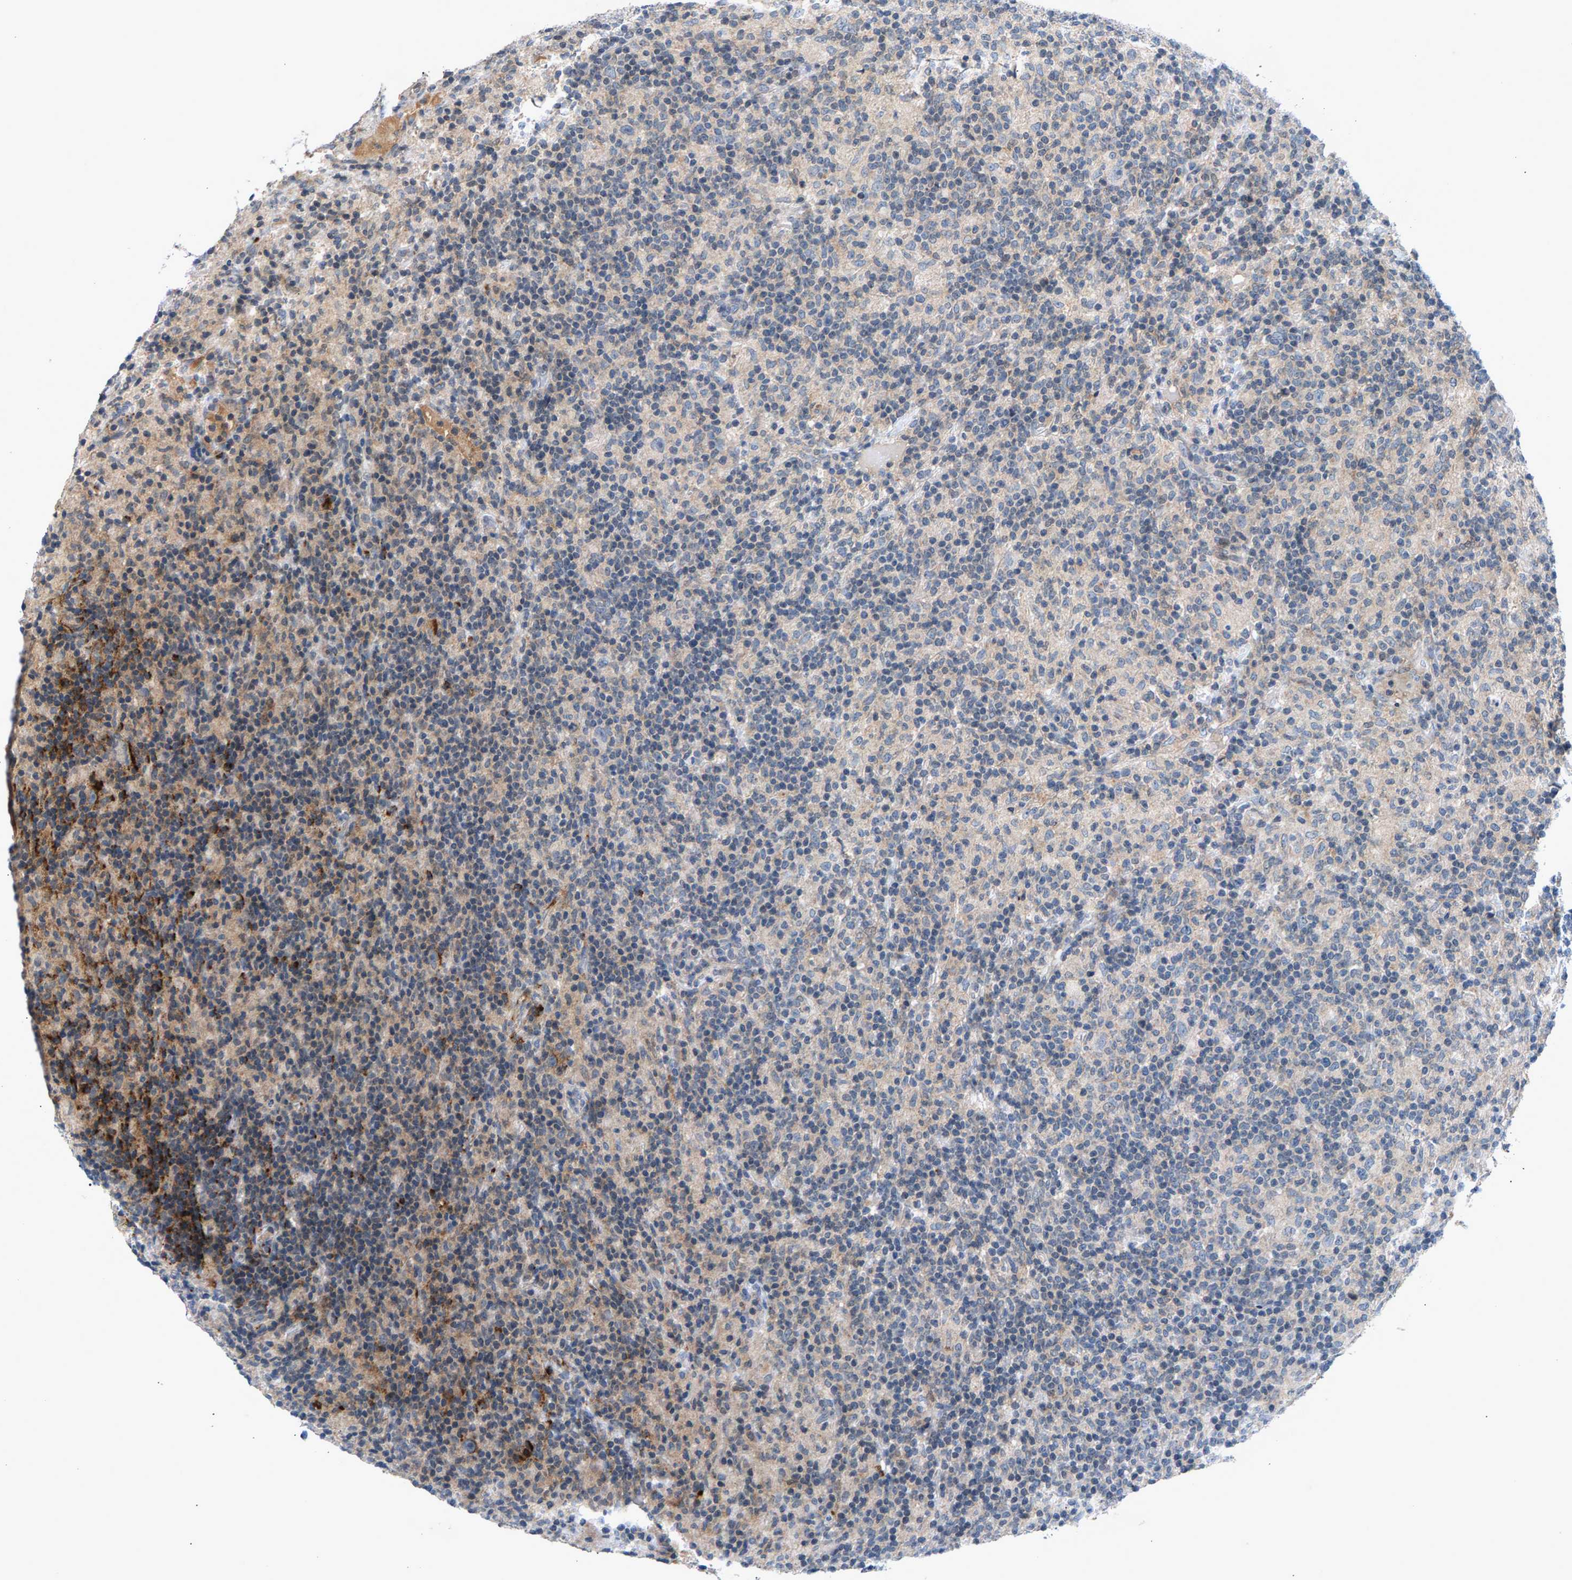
{"staining": {"intensity": "negative", "quantity": "none", "location": "none"}, "tissue": "lymphoma", "cell_type": "Tumor cells", "image_type": "cancer", "snomed": [{"axis": "morphology", "description": "Hodgkin's disease, NOS"}, {"axis": "topography", "description": "Lymph node"}], "caption": "An immunohistochemistry (IHC) histopathology image of lymphoma is shown. There is no staining in tumor cells of lymphoma. The staining was performed using DAB (3,3'-diaminobenzidine) to visualize the protein expression in brown, while the nuclei were stained in blue with hematoxylin (Magnification: 20x).", "gene": "ZPR1", "patient": {"sex": "male", "age": 70}}